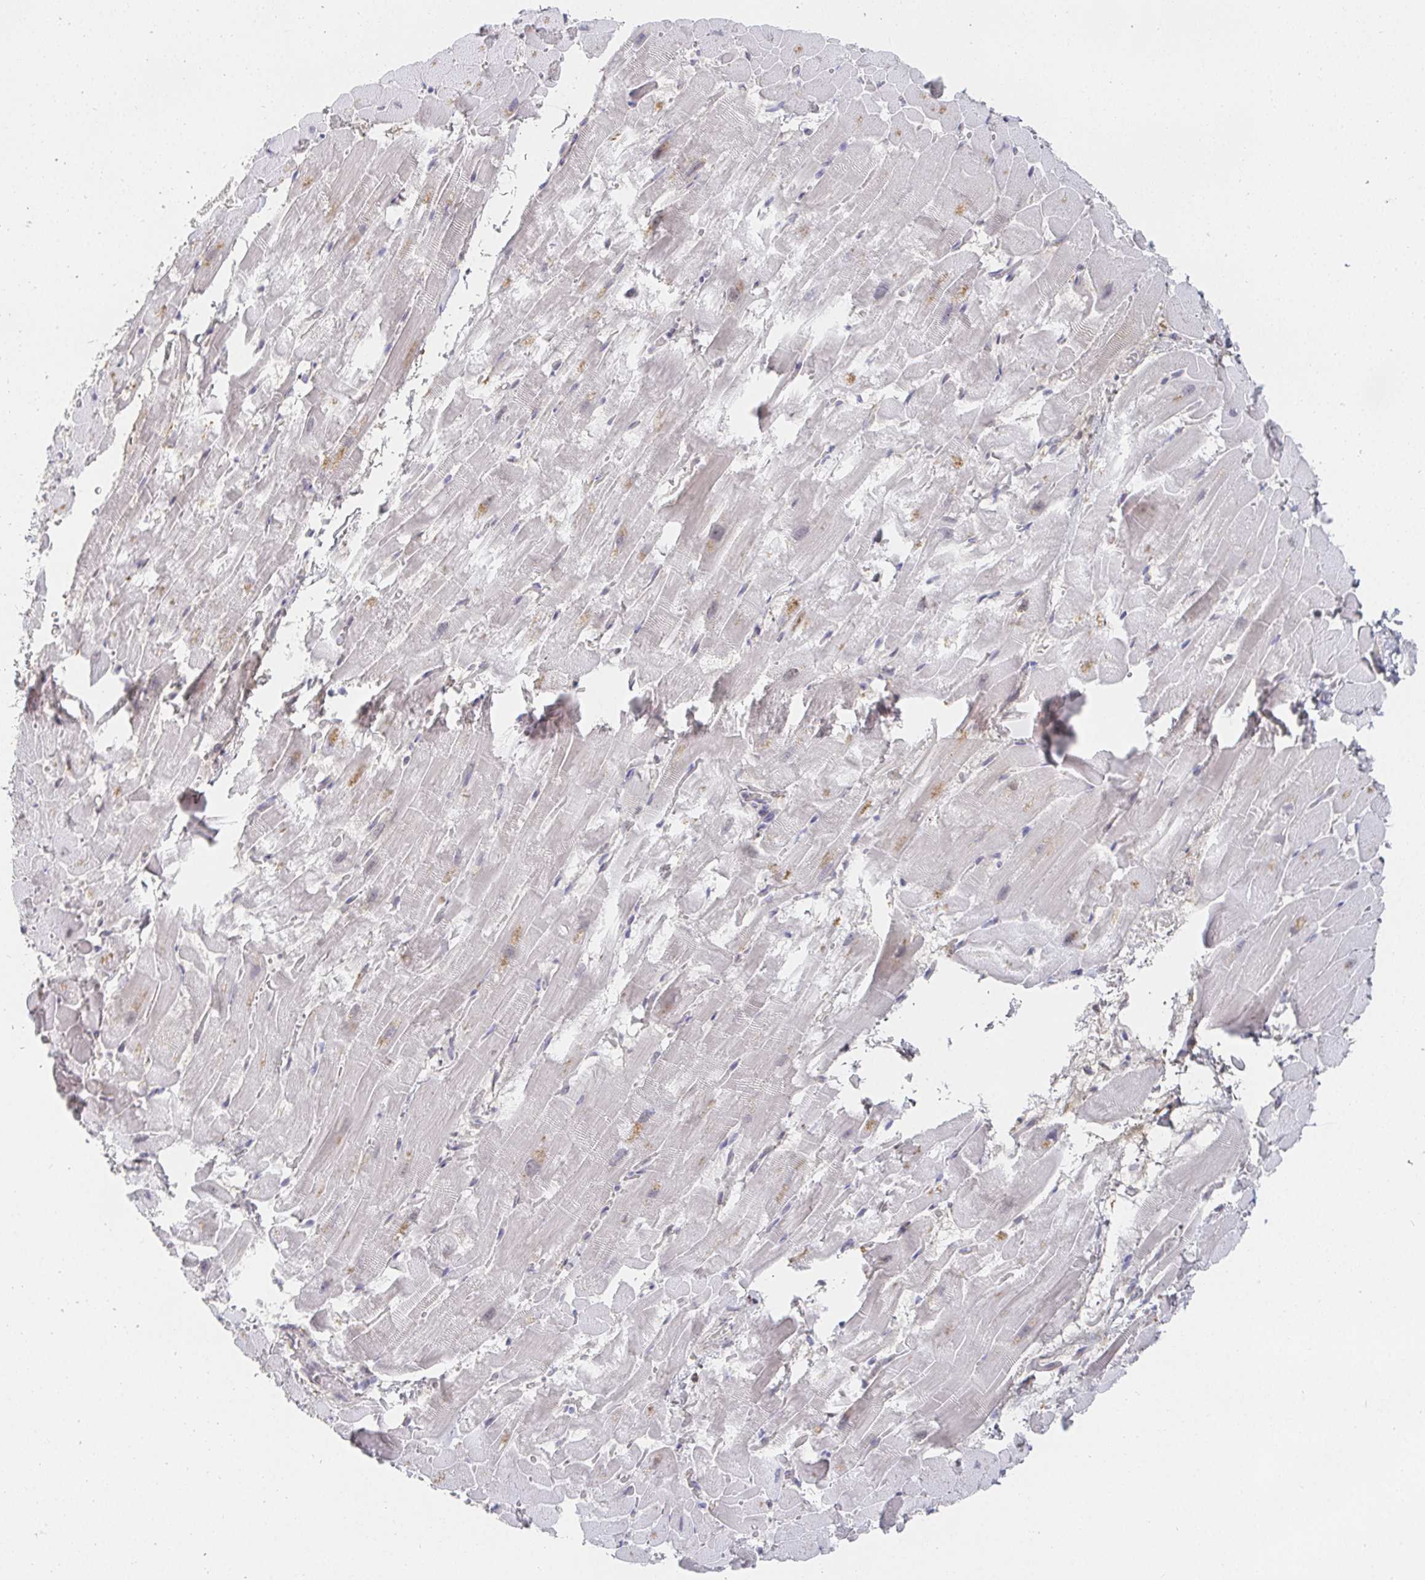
{"staining": {"intensity": "moderate", "quantity": "<25%", "location": "cytoplasmic/membranous"}, "tissue": "heart muscle", "cell_type": "Cardiomyocytes", "image_type": "normal", "snomed": [{"axis": "morphology", "description": "Normal tissue, NOS"}, {"axis": "topography", "description": "Heart"}], "caption": "DAB (3,3'-diaminobenzidine) immunohistochemical staining of unremarkable heart muscle exhibits moderate cytoplasmic/membranous protein staining in approximately <25% of cardiomyocytes.", "gene": "RCOR1", "patient": {"sex": "male", "age": 37}}